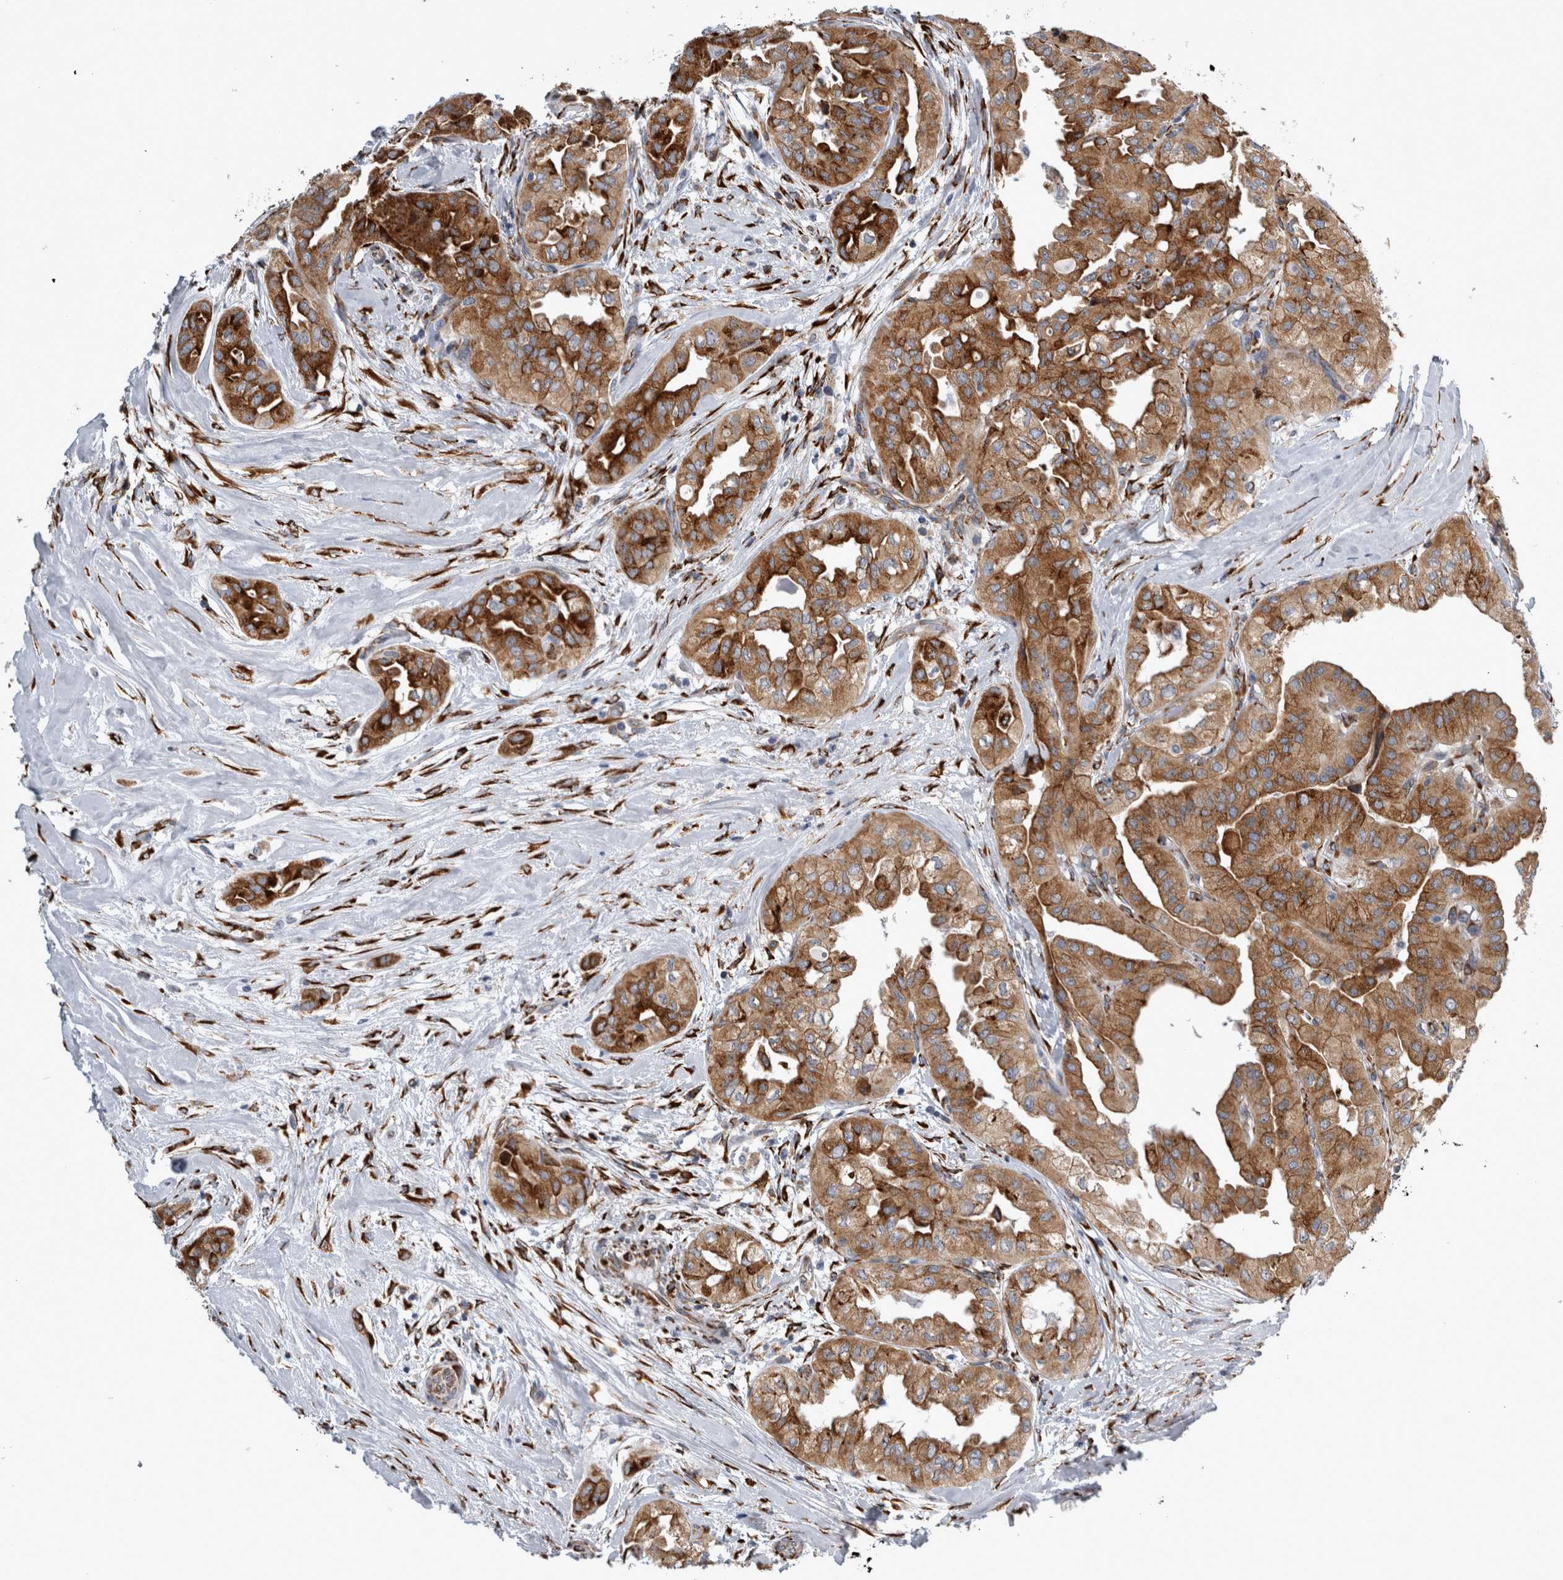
{"staining": {"intensity": "strong", "quantity": ">75%", "location": "cytoplasmic/membranous"}, "tissue": "thyroid cancer", "cell_type": "Tumor cells", "image_type": "cancer", "snomed": [{"axis": "morphology", "description": "Papillary adenocarcinoma, NOS"}, {"axis": "topography", "description": "Thyroid gland"}], "caption": "This is a micrograph of immunohistochemistry staining of thyroid cancer (papillary adenocarcinoma), which shows strong positivity in the cytoplasmic/membranous of tumor cells.", "gene": "FHIP2B", "patient": {"sex": "female", "age": 59}}